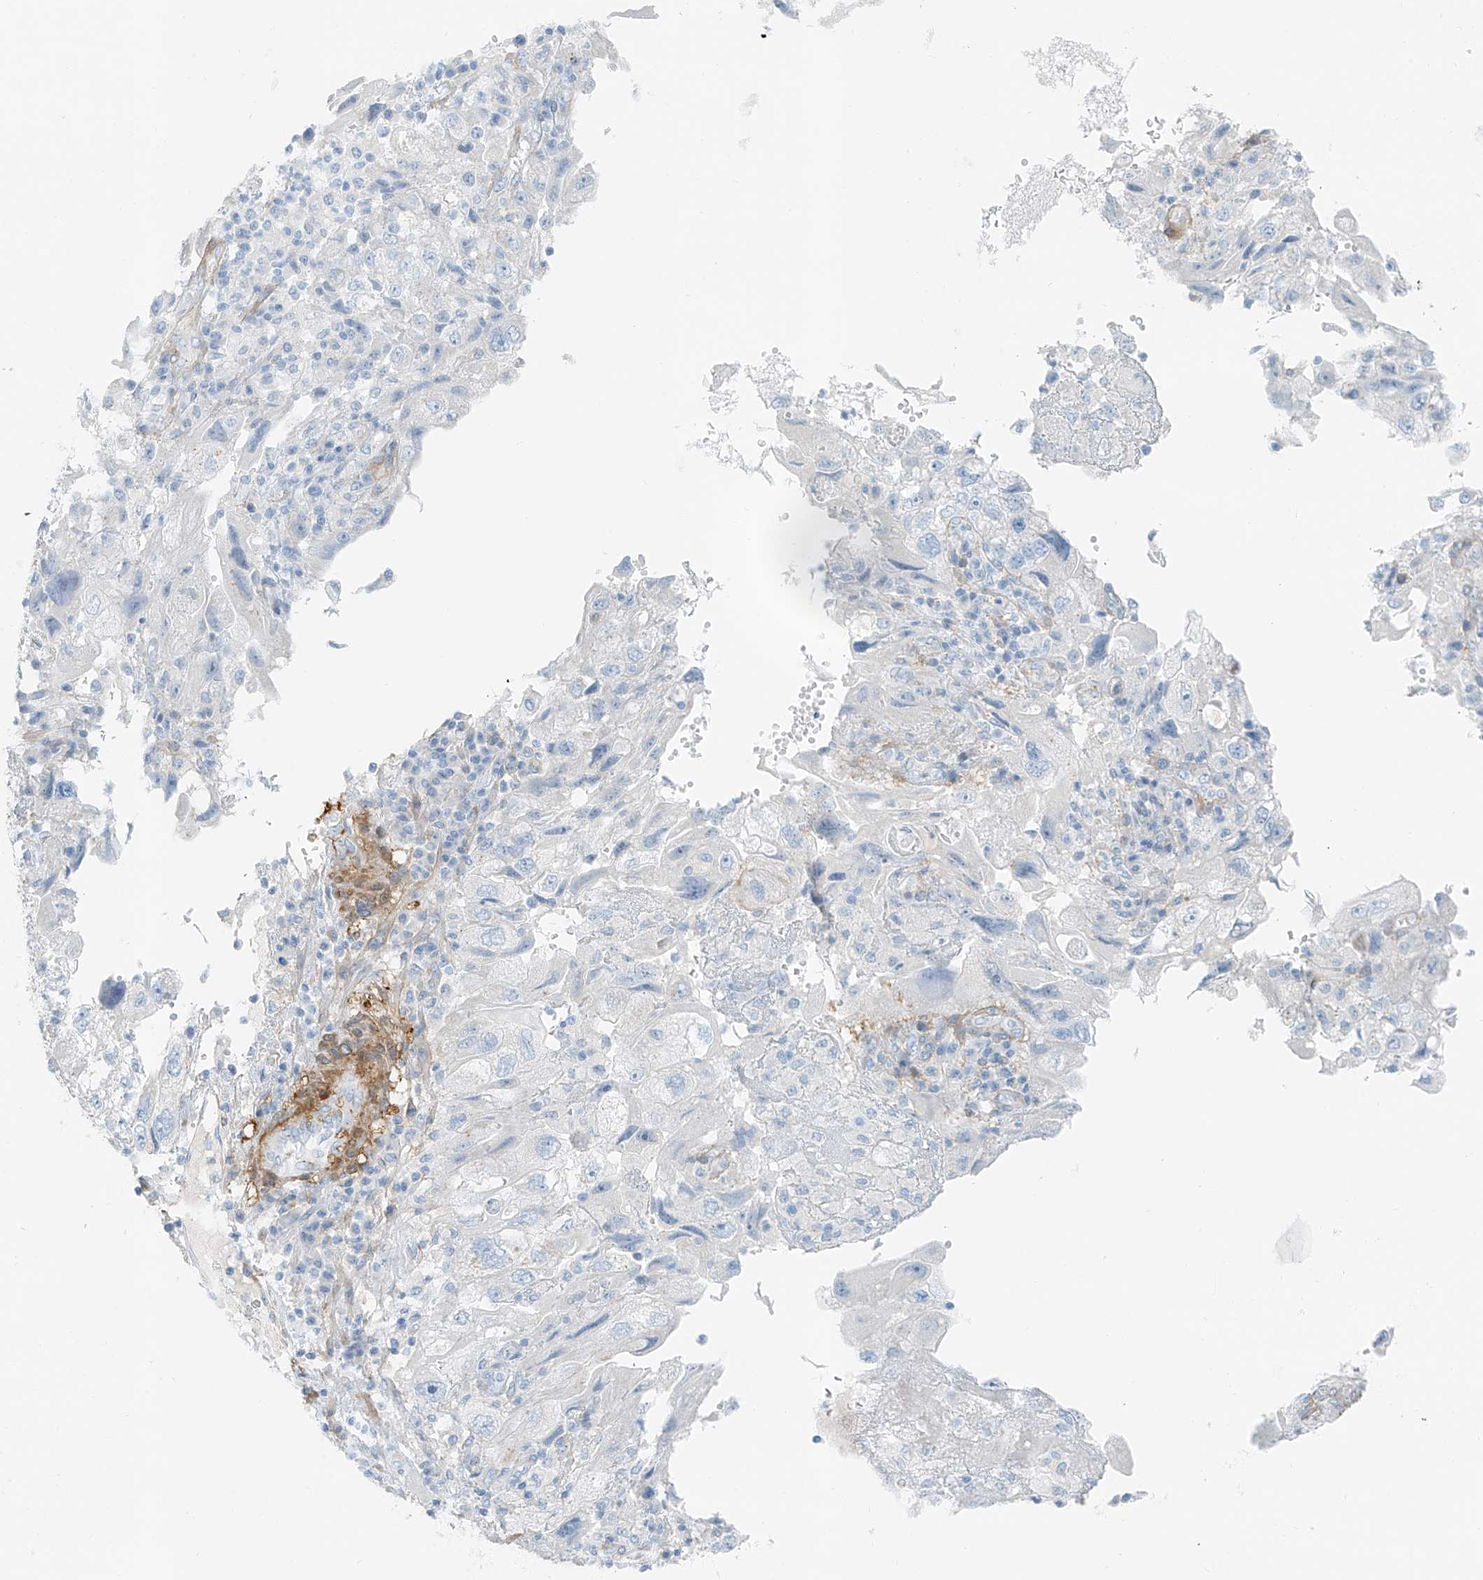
{"staining": {"intensity": "negative", "quantity": "none", "location": "none"}, "tissue": "endometrial cancer", "cell_type": "Tumor cells", "image_type": "cancer", "snomed": [{"axis": "morphology", "description": "Adenocarcinoma, NOS"}, {"axis": "topography", "description": "Endometrium"}], "caption": "Immunohistochemical staining of human endometrial cancer displays no significant staining in tumor cells. (Brightfield microscopy of DAB IHC at high magnification).", "gene": "SMCP", "patient": {"sex": "female", "age": 49}}